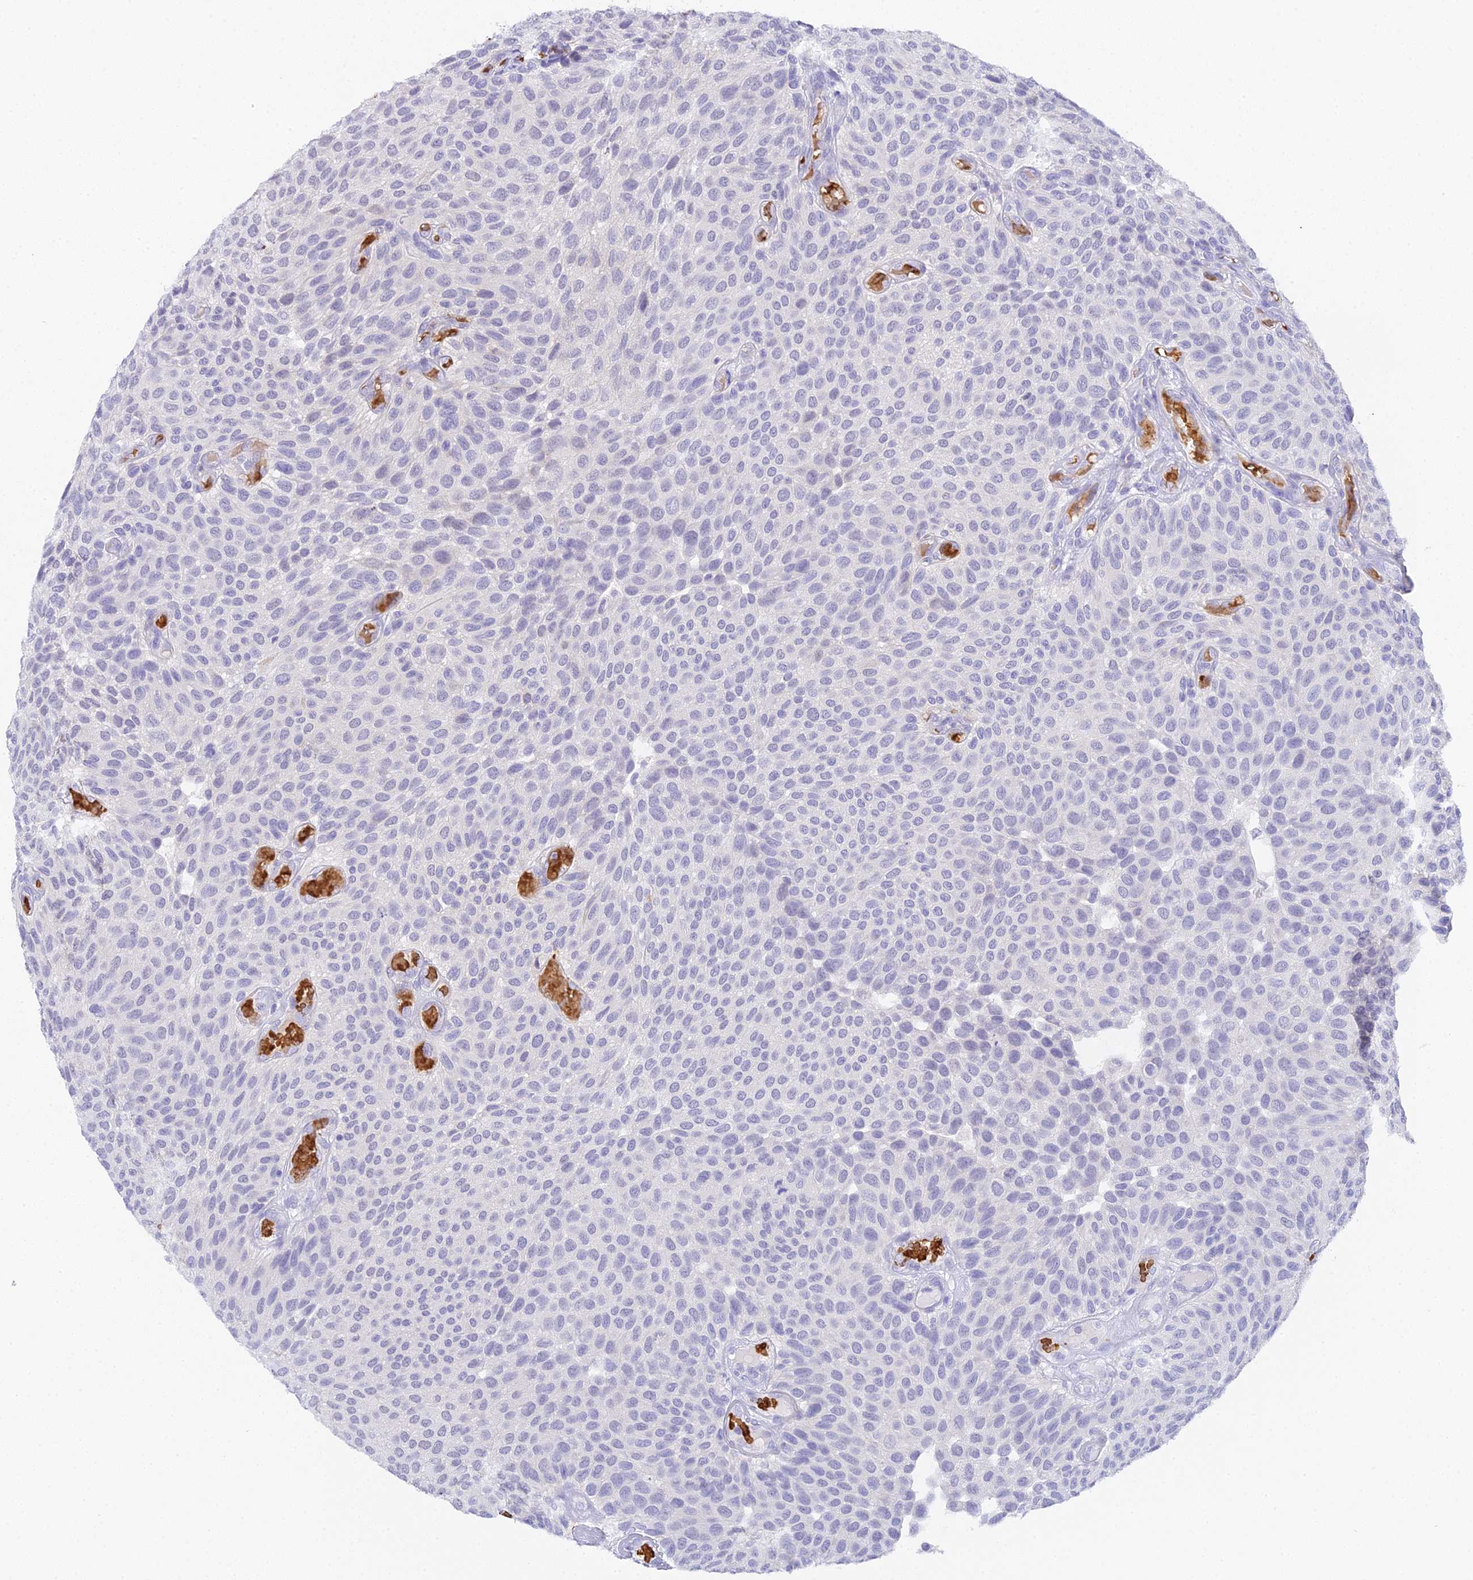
{"staining": {"intensity": "negative", "quantity": "none", "location": "none"}, "tissue": "urothelial cancer", "cell_type": "Tumor cells", "image_type": "cancer", "snomed": [{"axis": "morphology", "description": "Urothelial carcinoma, Low grade"}, {"axis": "topography", "description": "Urinary bladder"}], "caption": "This is an IHC histopathology image of urothelial carcinoma (low-grade). There is no expression in tumor cells.", "gene": "CFAP45", "patient": {"sex": "male", "age": 89}}